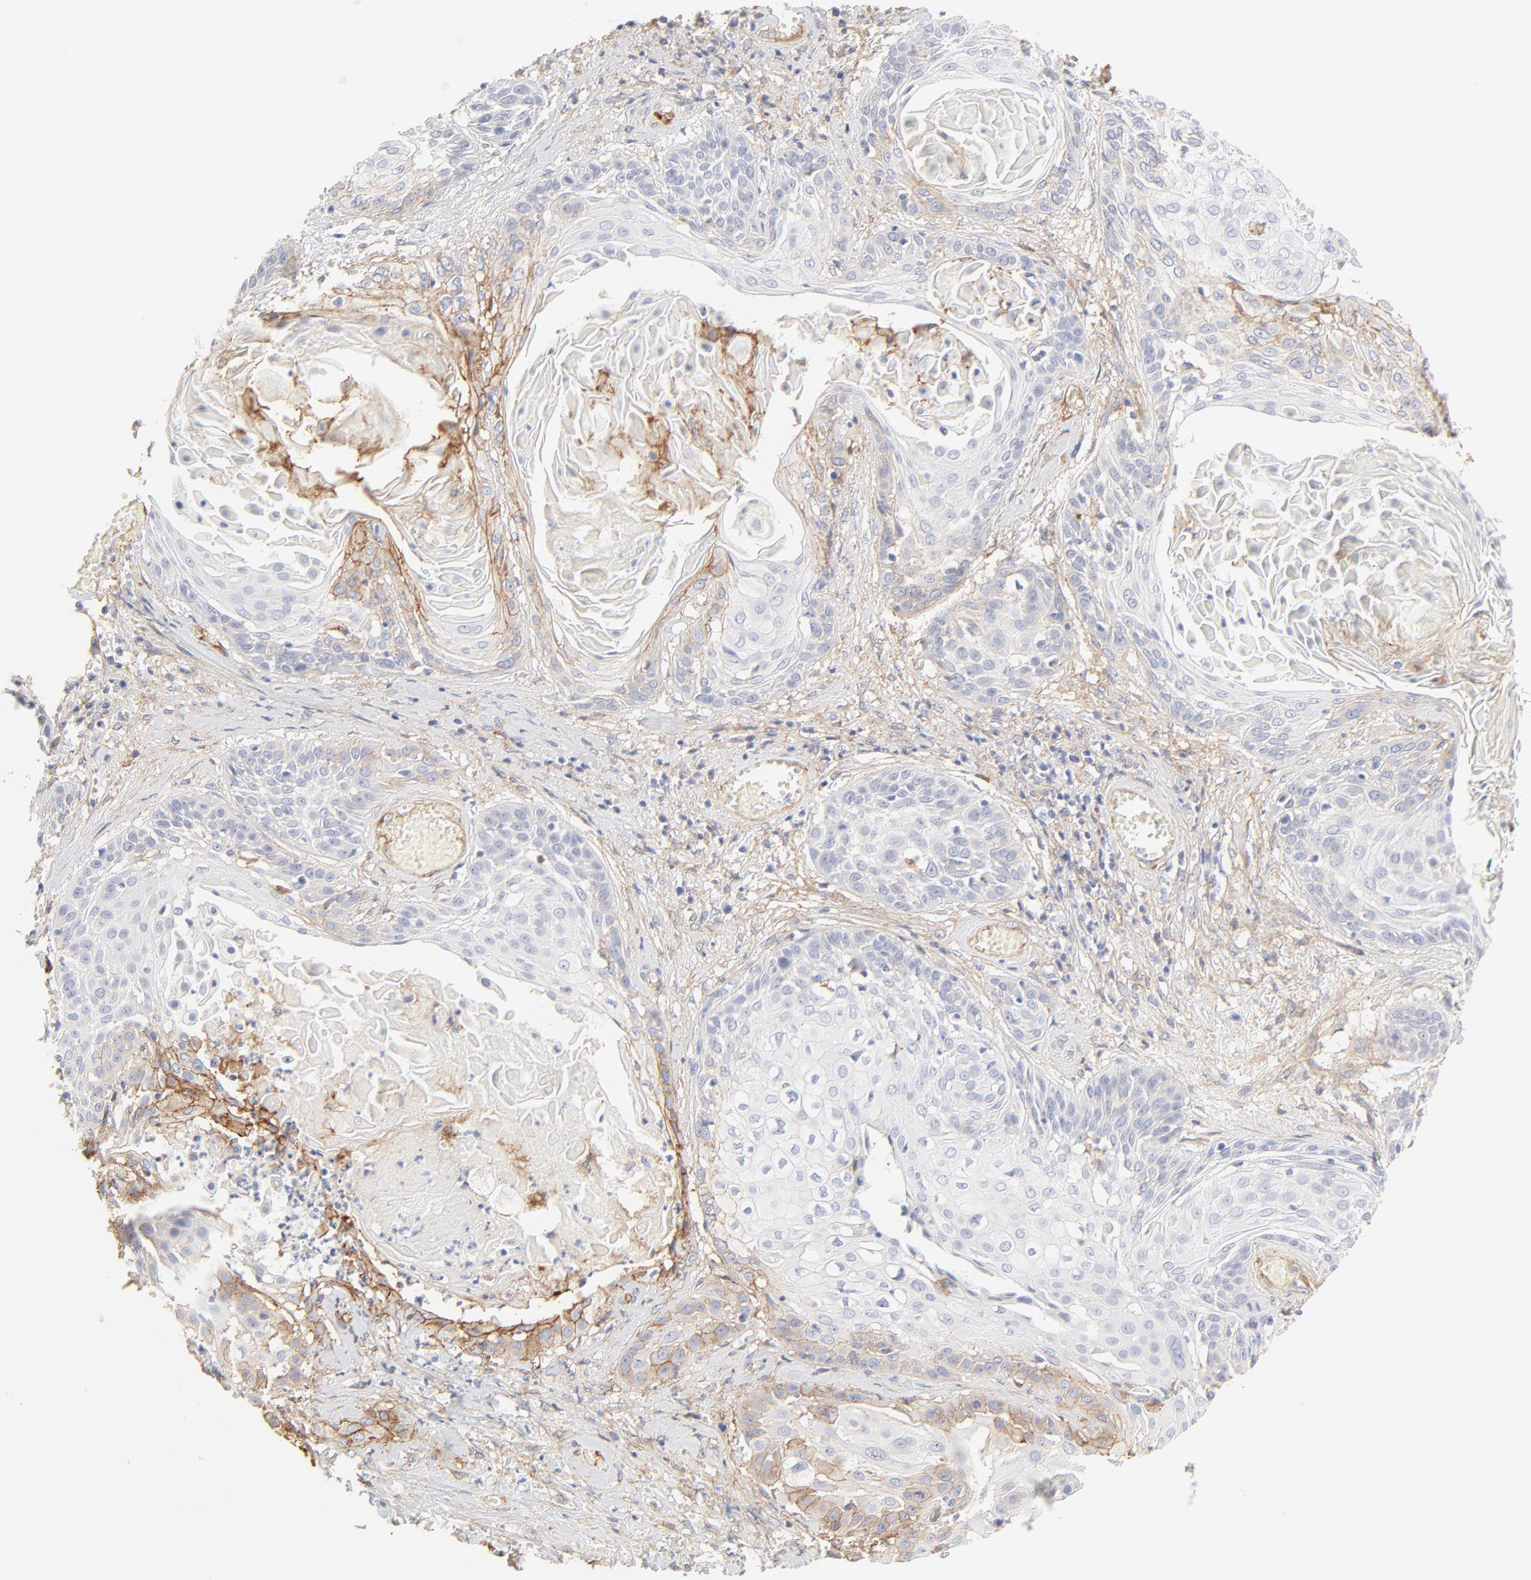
{"staining": {"intensity": "negative", "quantity": "none", "location": "none"}, "tissue": "cervical cancer", "cell_type": "Tumor cells", "image_type": "cancer", "snomed": [{"axis": "morphology", "description": "Squamous cell carcinoma, NOS"}, {"axis": "topography", "description": "Cervix"}], "caption": "The histopathology image displays no significant expression in tumor cells of cervical cancer. The staining was performed using DAB (3,3'-diaminobenzidine) to visualize the protein expression in brown, while the nuclei were stained in blue with hematoxylin (Magnification: 20x).", "gene": "ITGA5", "patient": {"sex": "female", "age": 57}}